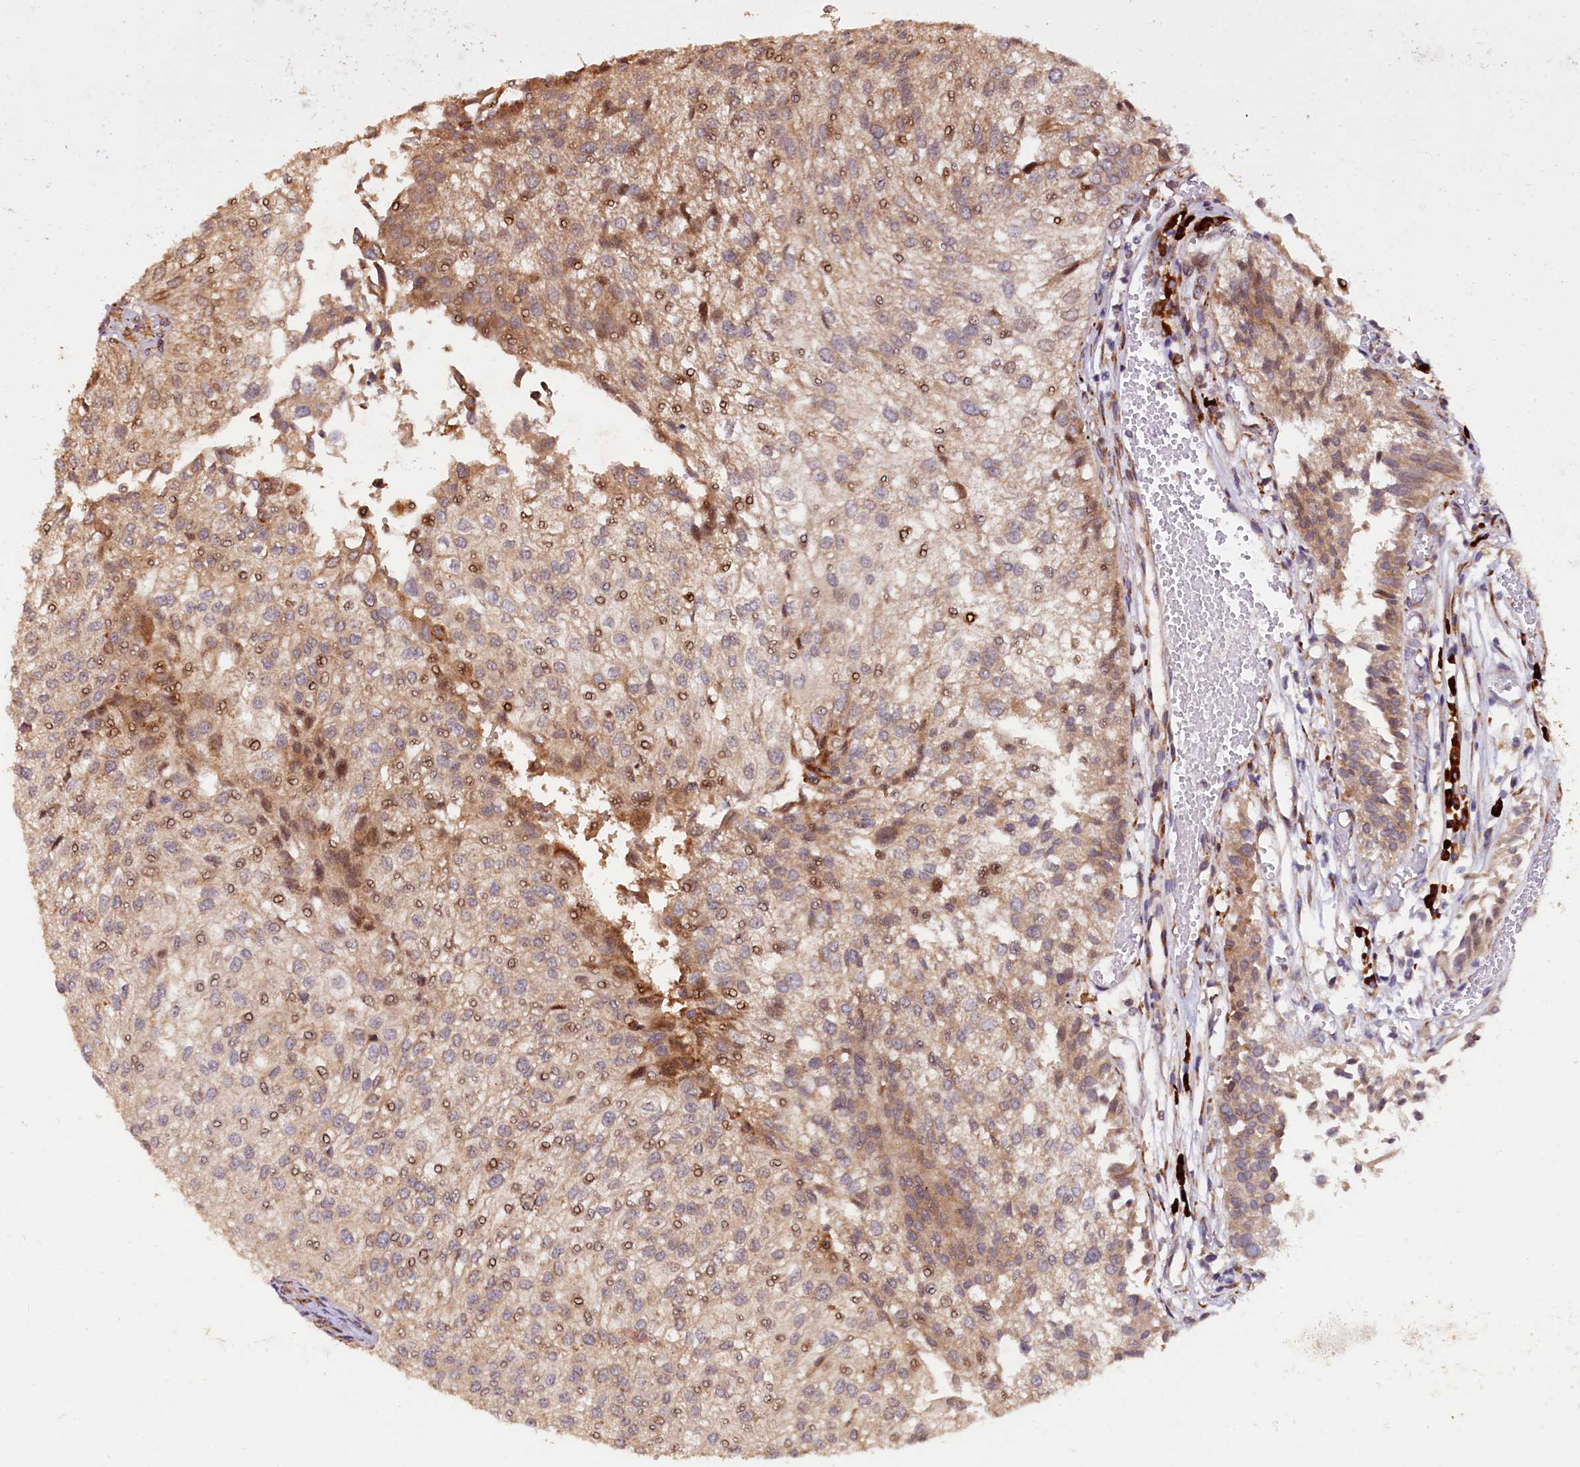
{"staining": {"intensity": "weak", "quantity": "25%-75%", "location": "cytoplasmic/membranous"}, "tissue": "urothelial cancer", "cell_type": "Tumor cells", "image_type": "cancer", "snomed": [{"axis": "morphology", "description": "Urothelial carcinoma, Low grade"}, {"axis": "topography", "description": "Urinary bladder"}], "caption": "Immunohistochemistry (IHC) of urothelial cancer displays low levels of weak cytoplasmic/membranous staining in about 25%-75% of tumor cells.", "gene": "C5orf15", "patient": {"sex": "female", "age": 89}}